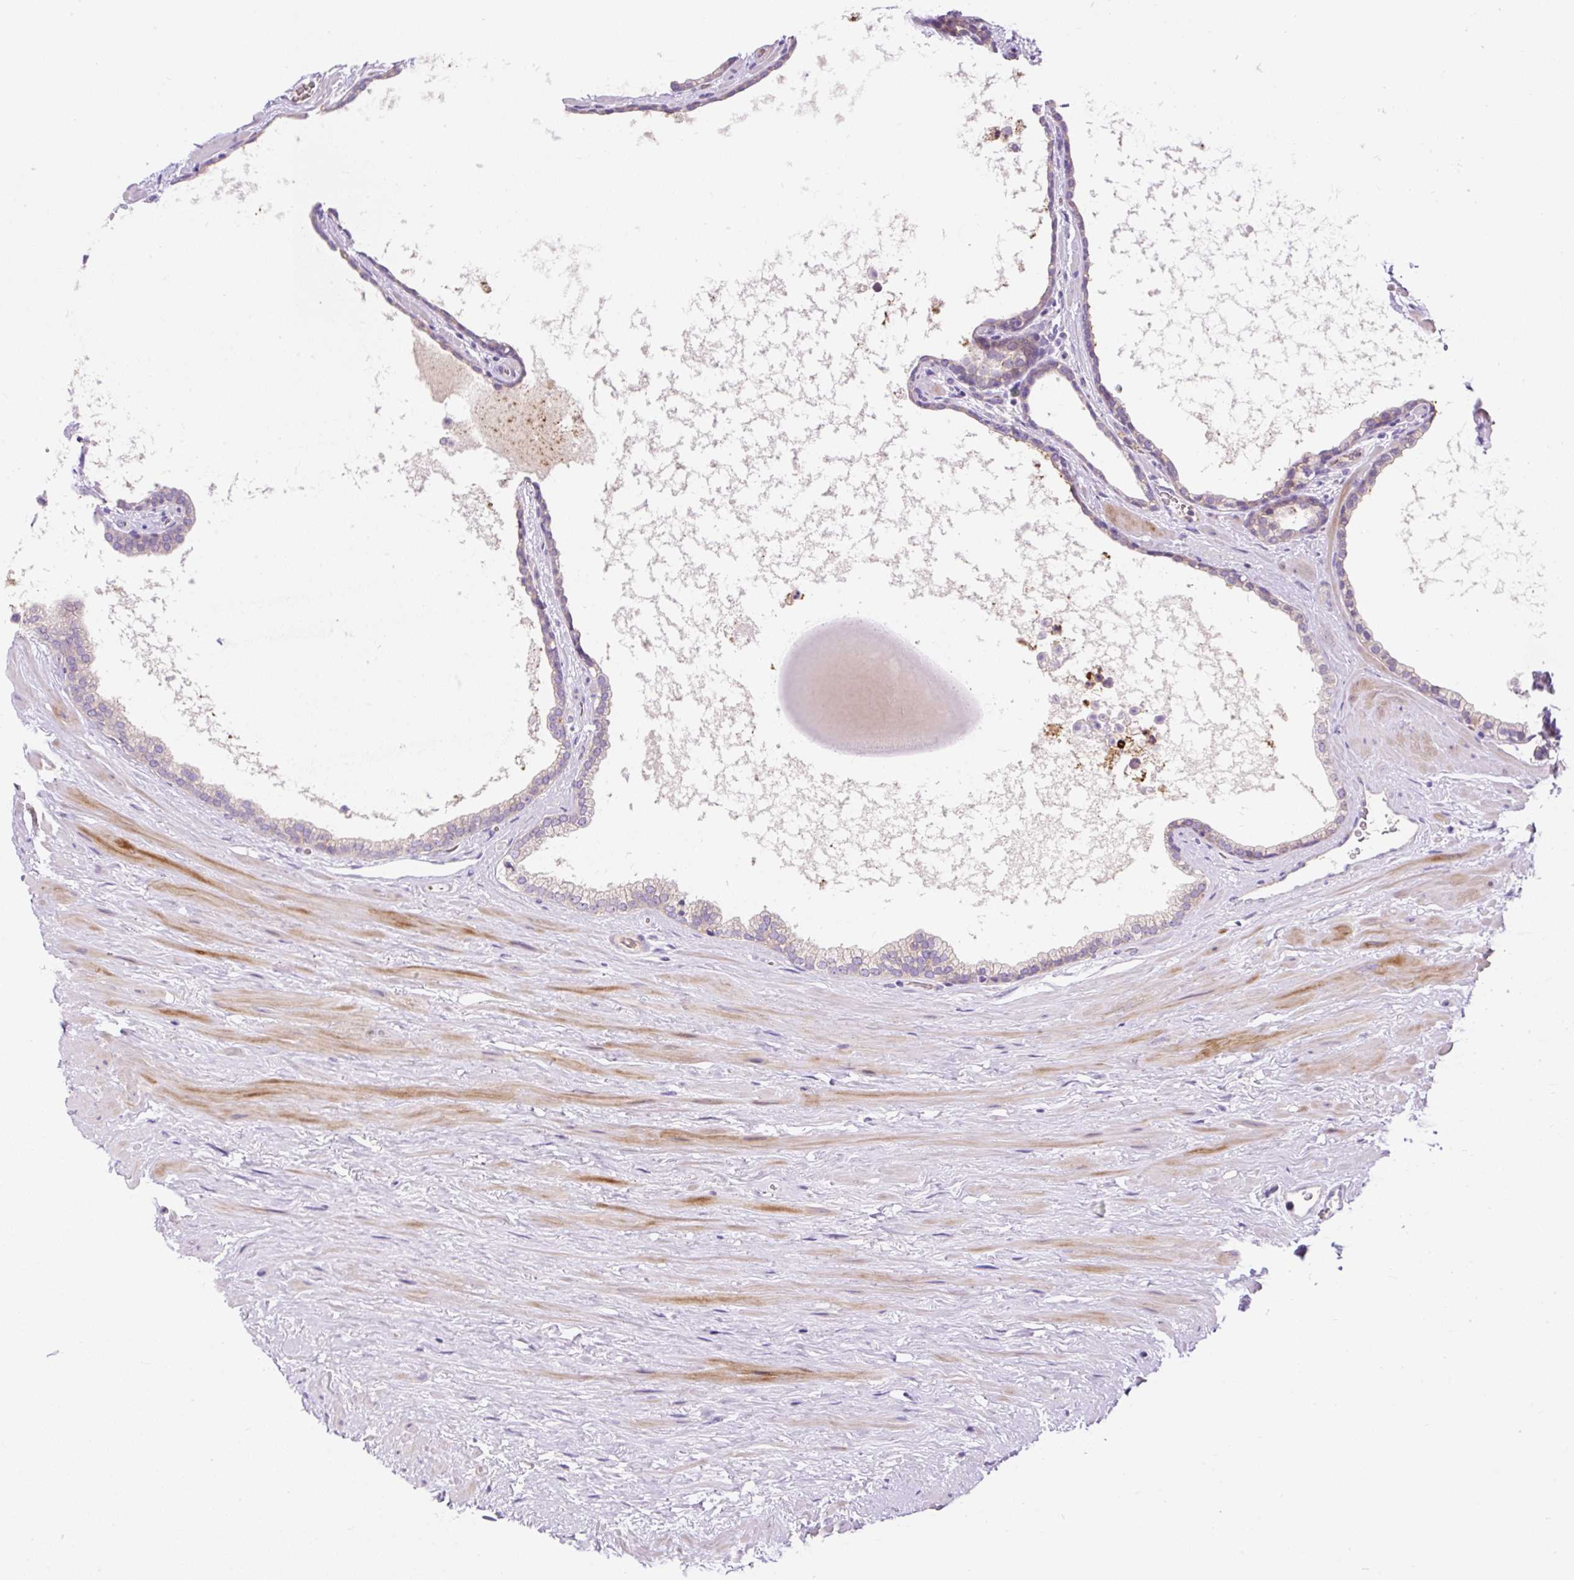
{"staining": {"intensity": "negative", "quantity": "none", "location": "none"}, "tissue": "prostate", "cell_type": "Glandular cells", "image_type": "normal", "snomed": [{"axis": "morphology", "description": "Normal tissue, NOS"}, {"axis": "topography", "description": "Prostate"}], "caption": "Immunohistochemical staining of benign human prostate exhibits no significant expression in glandular cells.", "gene": "LHFPL5", "patient": {"sex": "male", "age": 48}}